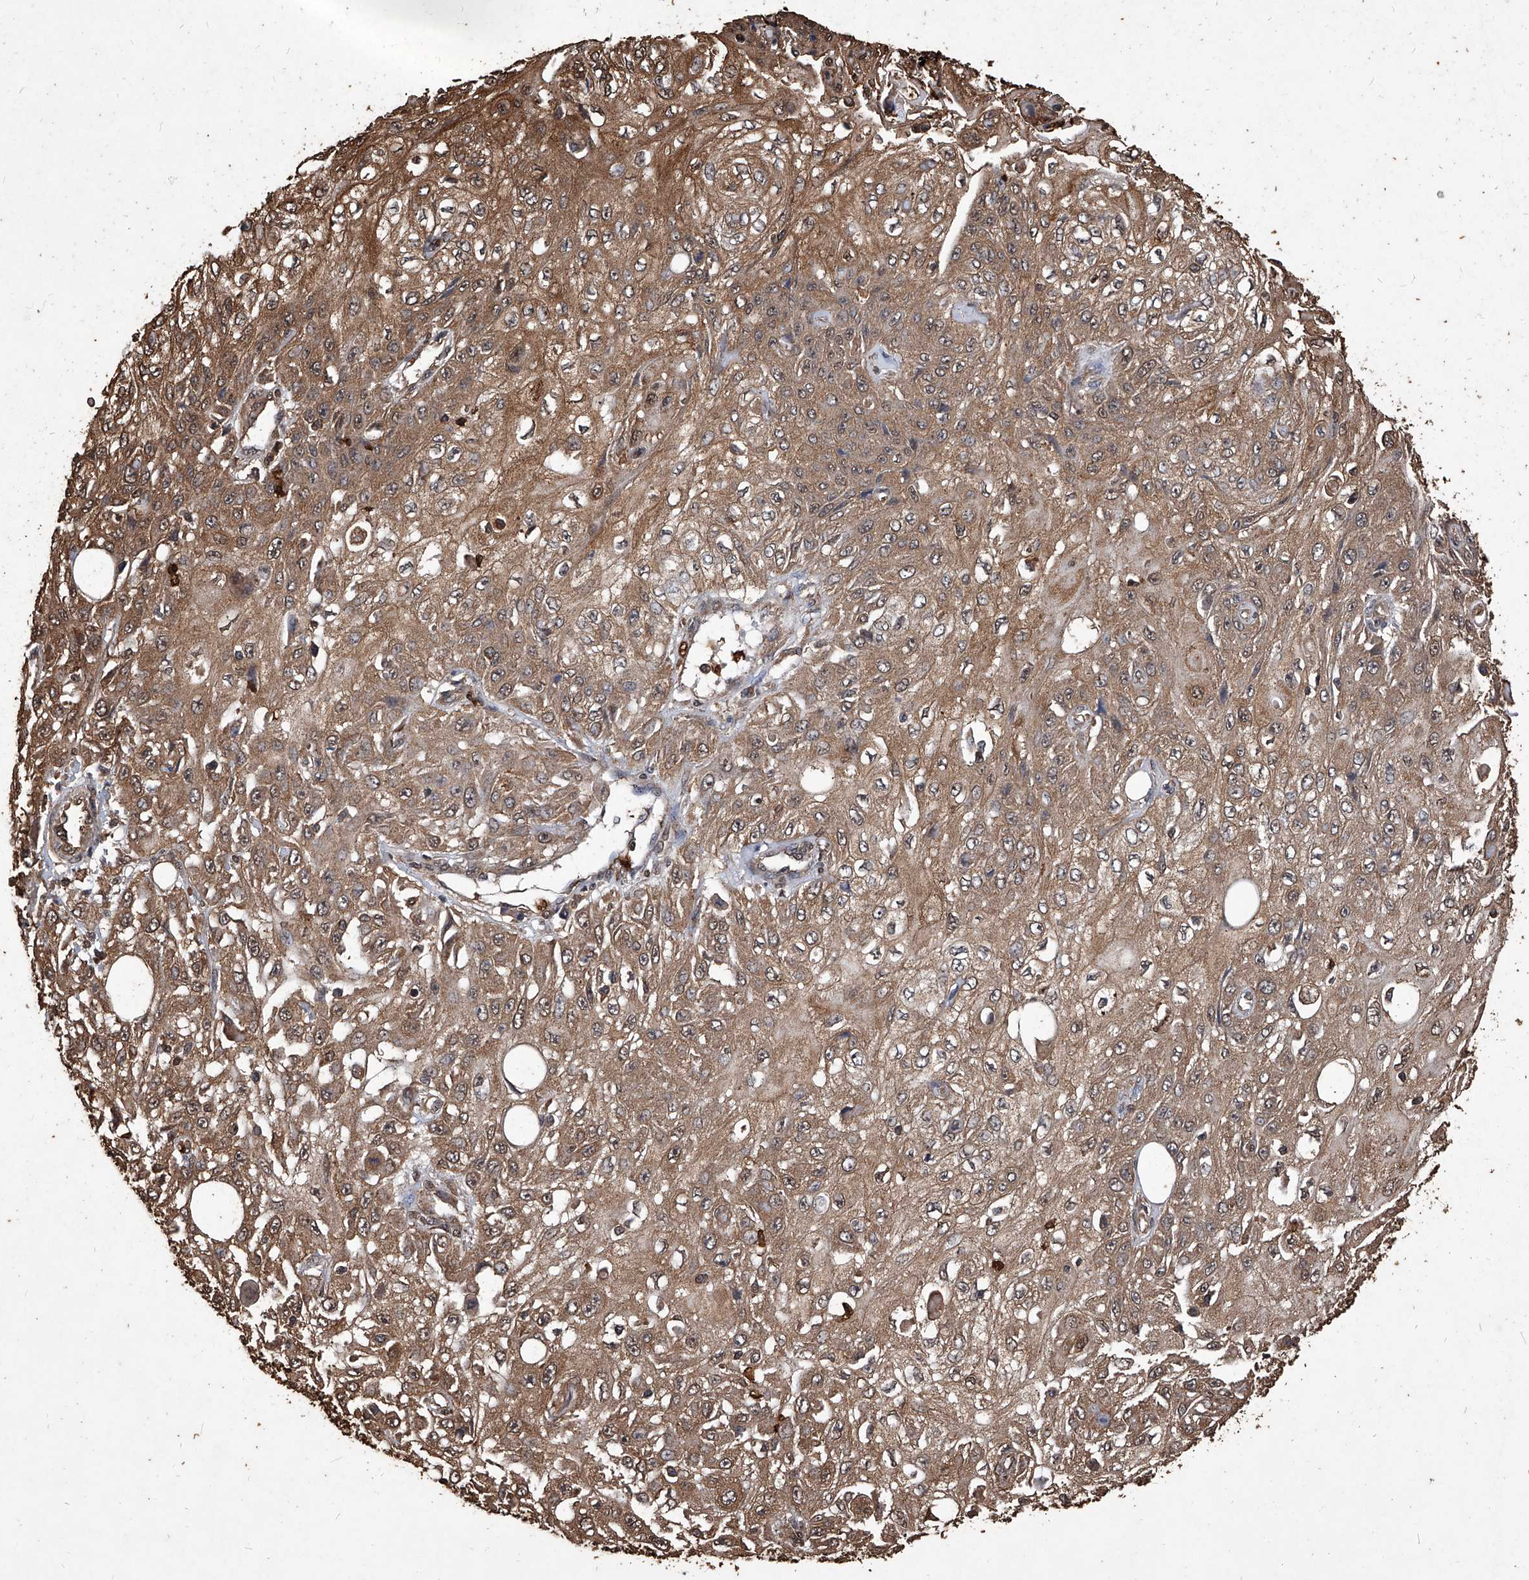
{"staining": {"intensity": "moderate", "quantity": ">75%", "location": "cytoplasmic/membranous"}, "tissue": "skin cancer", "cell_type": "Tumor cells", "image_type": "cancer", "snomed": [{"axis": "morphology", "description": "Squamous cell carcinoma, NOS"}, {"axis": "morphology", "description": "Squamous cell carcinoma, metastatic, NOS"}, {"axis": "topography", "description": "Skin"}, {"axis": "topography", "description": "Lymph node"}], "caption": "Protein analysis of skin squamous cell carcinoma tissue demonstrates moderate cytoplasmic/membranous staining in about >75% of tumor cells.", "gene": "UCP2", "patient": {"sex": "male", "age": 75}}